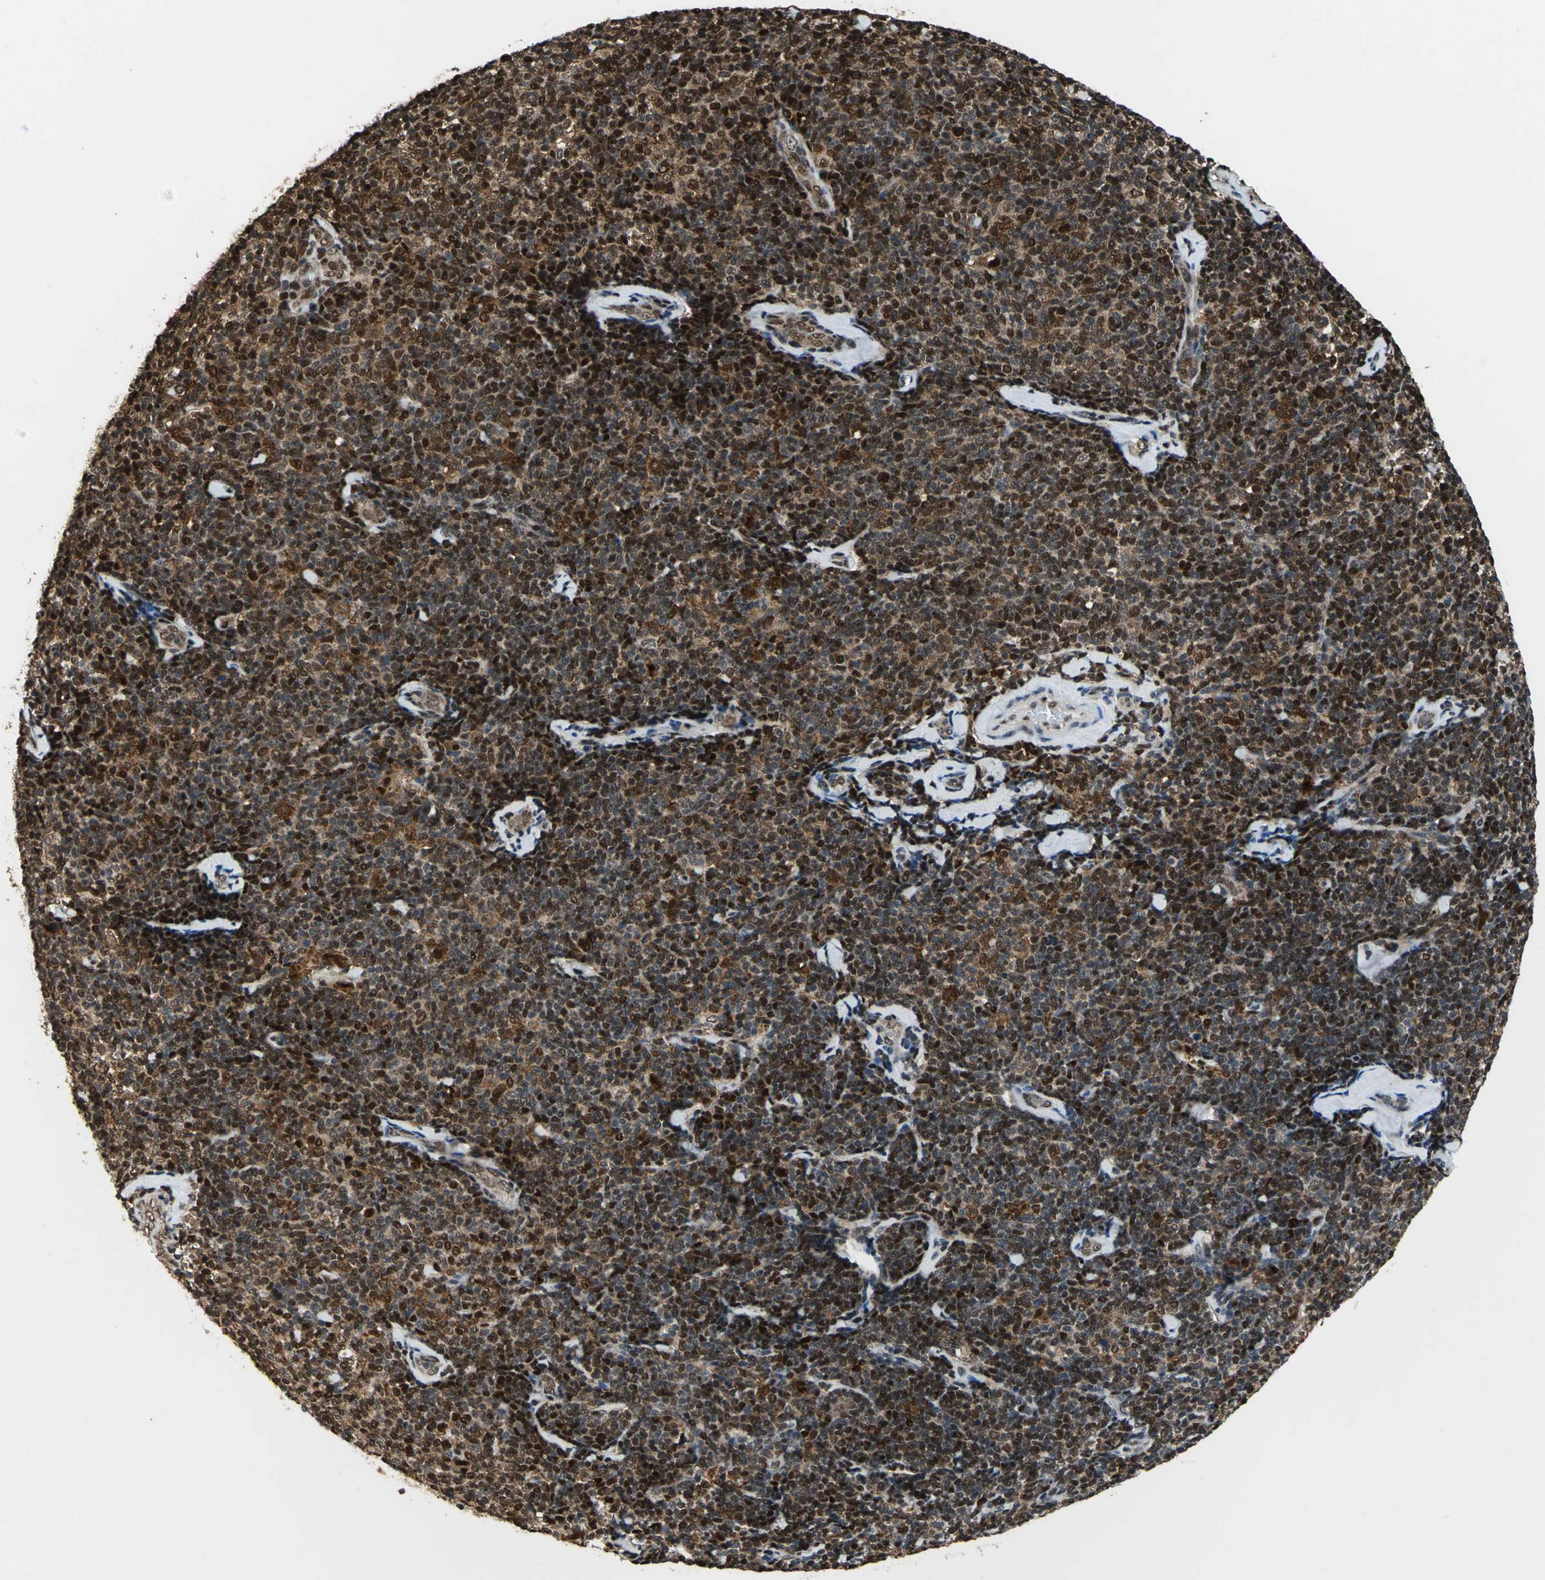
{"staining": {"intensity": "moderate", "quantity": ">75%", "location": "cytoplasmic/membranous,nuclear"}, "tissue": "lymphoma", "cell_type": "Tumor cells", "image_type": "cancer", "snomed": [{"axis": "morphology", "description": "Malignant lymphoma, non-Hodgkin's type, Low grade"}, {"axis": "topography", "description": "Lymph node"}], "caption": "Malignant lymphoma, non-Hodgkin's type (low-grade) stained with a protein marker exhibits moderate staining in tumor cells.", "gene": "MIS18BP1", "patient": {"sex": "female", "age": 56}}